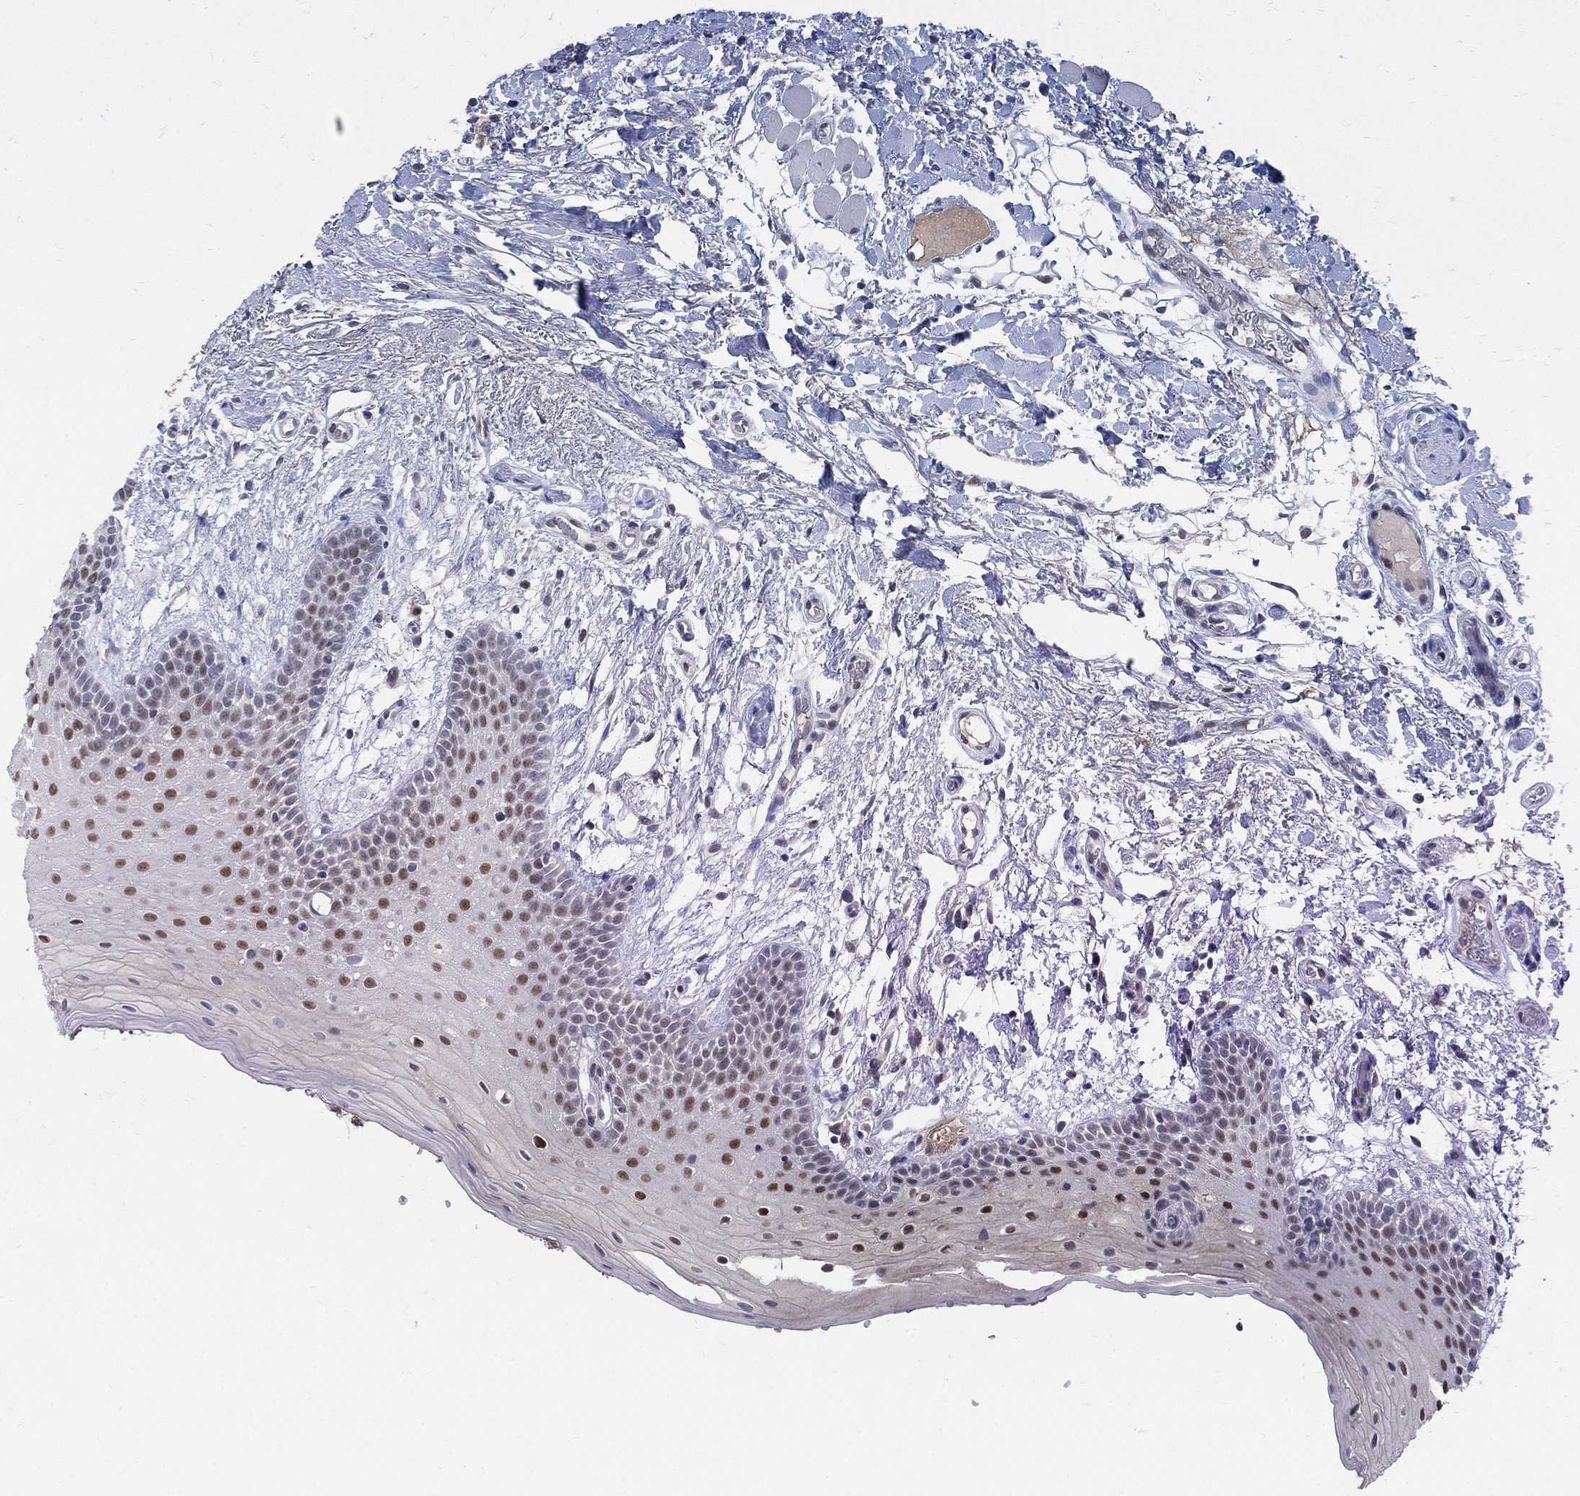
{"staining": {"intensity": "strong", "quantity": ">75%", "location": "nuclear"}, "tissue": "oral mucosa", "cell_type": "Squamous epithelial cells", "image_type": "normal", "snomed": [{"axis": "morphology", "description": "Normal tissue, NOS"}, {"axis": "topography", "description": "Oral tissue"}, {"axis": "topography", "description": "Tounge, NOS"}], "caption": "IHC staining of unremarkable oral mucosa, which shows high levels of strong nuclear staining in about >75% of squamous epithelial cells indicating strong nuclear protein positivity. The staining was performed using DAB (3,3'-diaminobenzidine) (brown) for protein detection and nuclei were counterstained in hematoxylin (blue).", "gene": "GCFC2", "patient": {"sex": "female", "age": 86}}